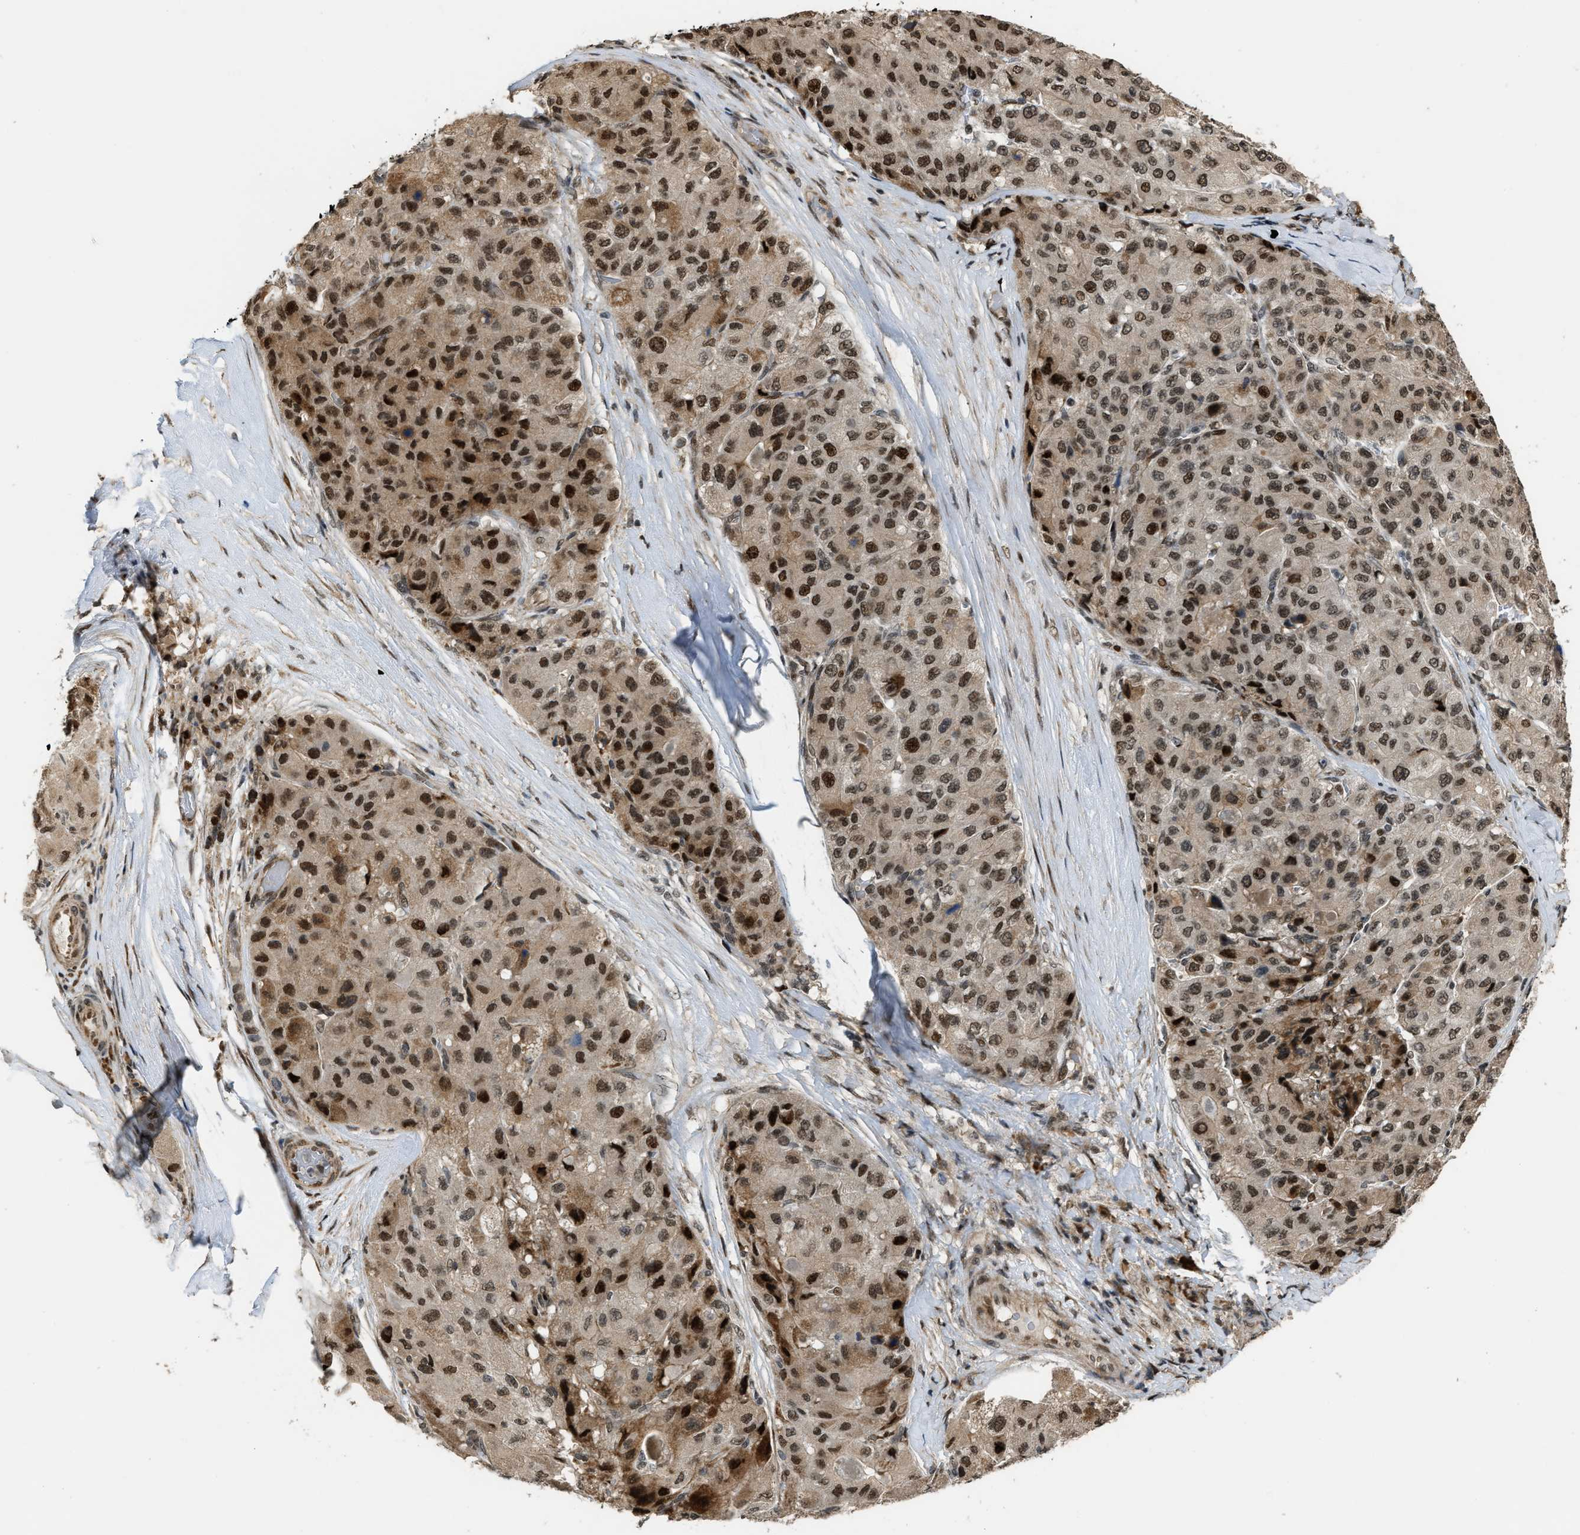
{"staining": {"intensity": "strong", "quantity": ">75%", "location": "nuclear"}, "tissue": "liver cancer", "cell_type": "Tumor cells", "image_type": "cancer", "snomed": [{"axis": "morphology", "description": "Carcinoma, Hepatocellular, NOS"}, {"axis": "topography", "description": "Liver"}], "caption": "High-power microscopy captured an IHC micrograph of liver cancer, revealing strong nuclear expression in about >75% of tumor cells.", "gene": "SERTAD2", "patient": {"sex": "male", "age": 80}}